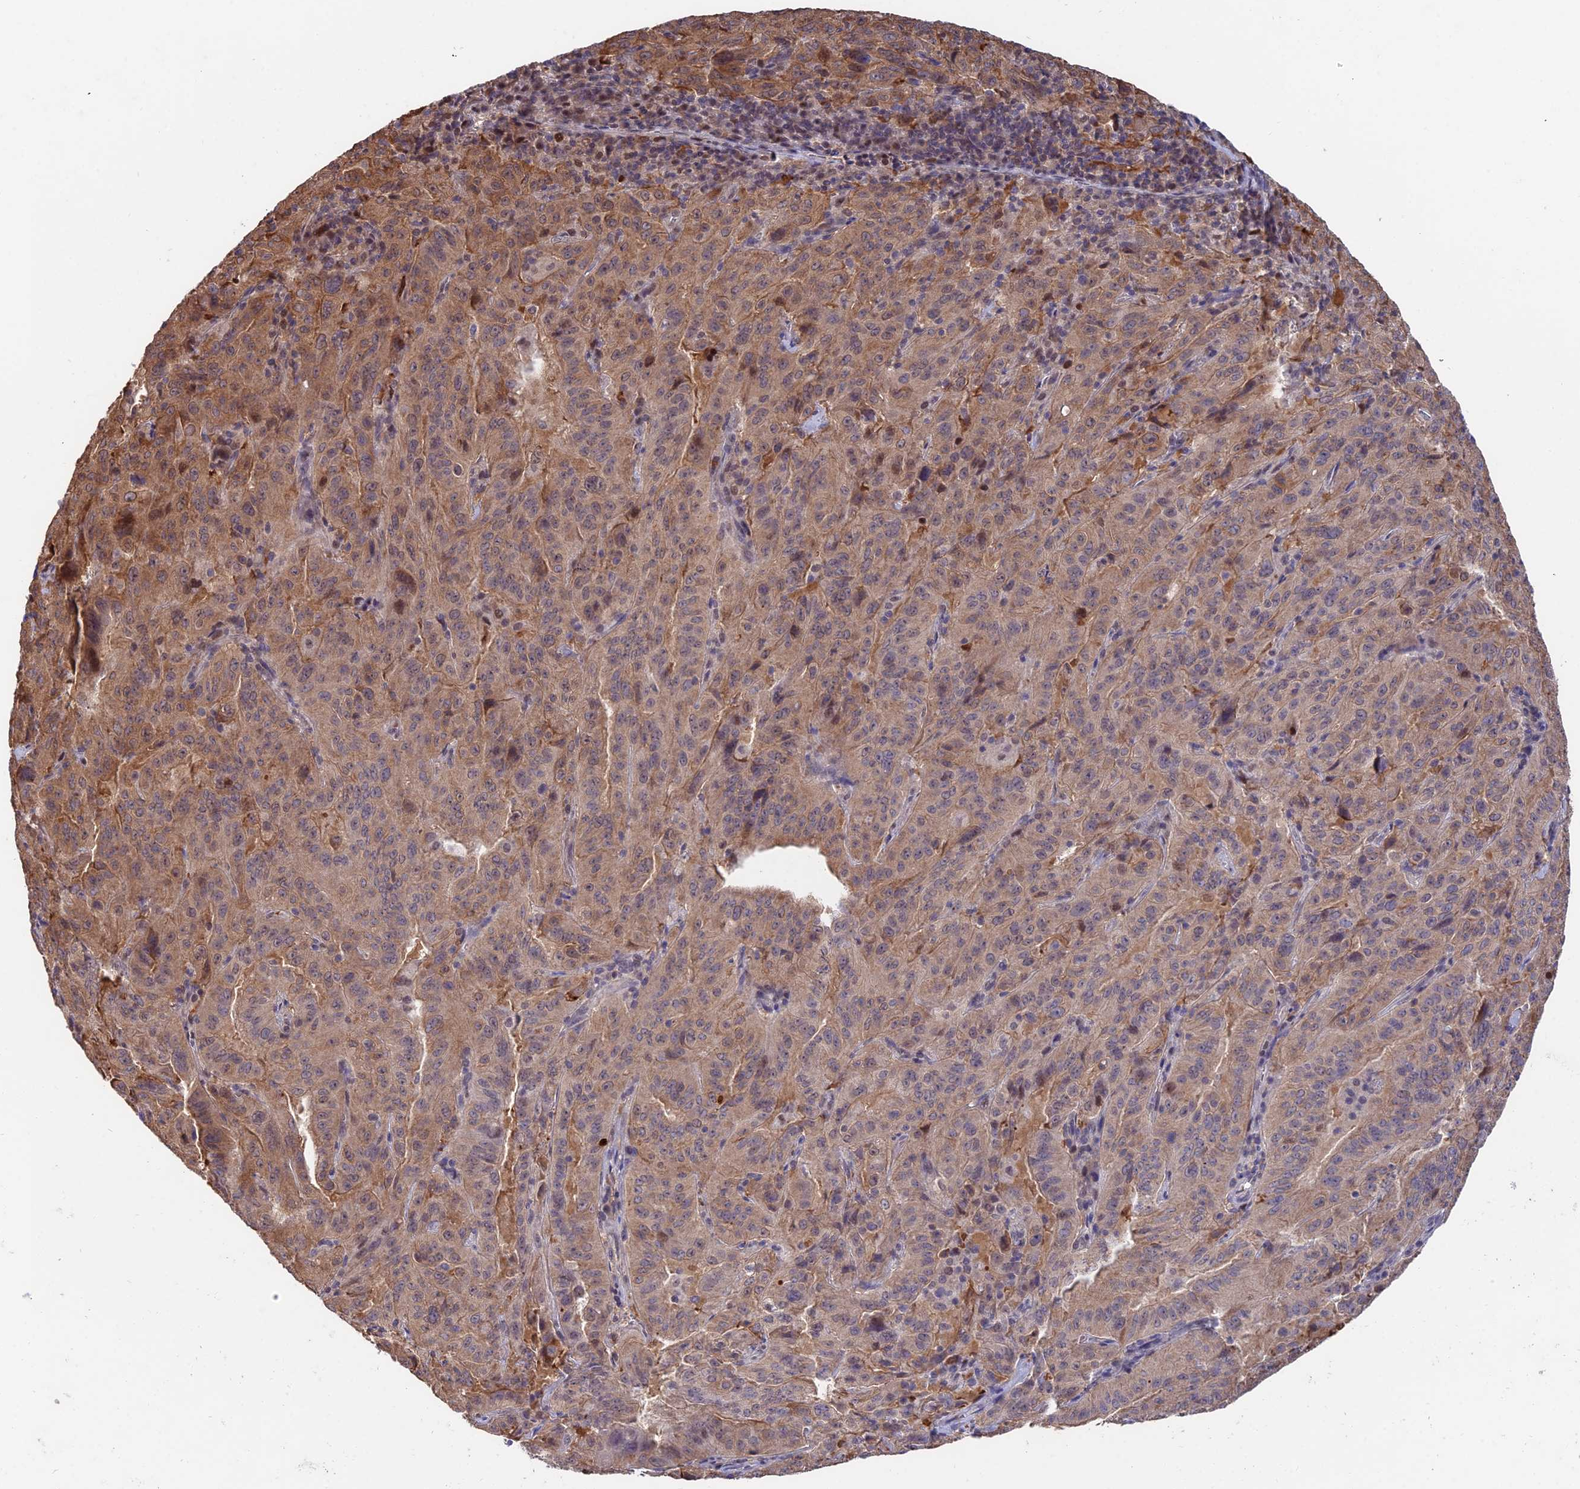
{"staining": {"intensity": "moderate", "quantity": ">75%", "location": "cytoplasmic/membranous"}, "tissue": "pancreatic cancer", "cell_type": "Tumor cells", "image_type": "cancer", "snomed": [{"axis": "morphology", "description": "Adenocarcinoma, NOS"}, {"axis": "topography", "description": "Pancreas"}], "caption": "DAB immunohistochemical staining of pancreatic cancer shows moderate cytoplasmic/membranous protein staining in about >75% of tumor cells.", "gene": "INPP4A", "patient": {"sex": "male", "age": 63}}